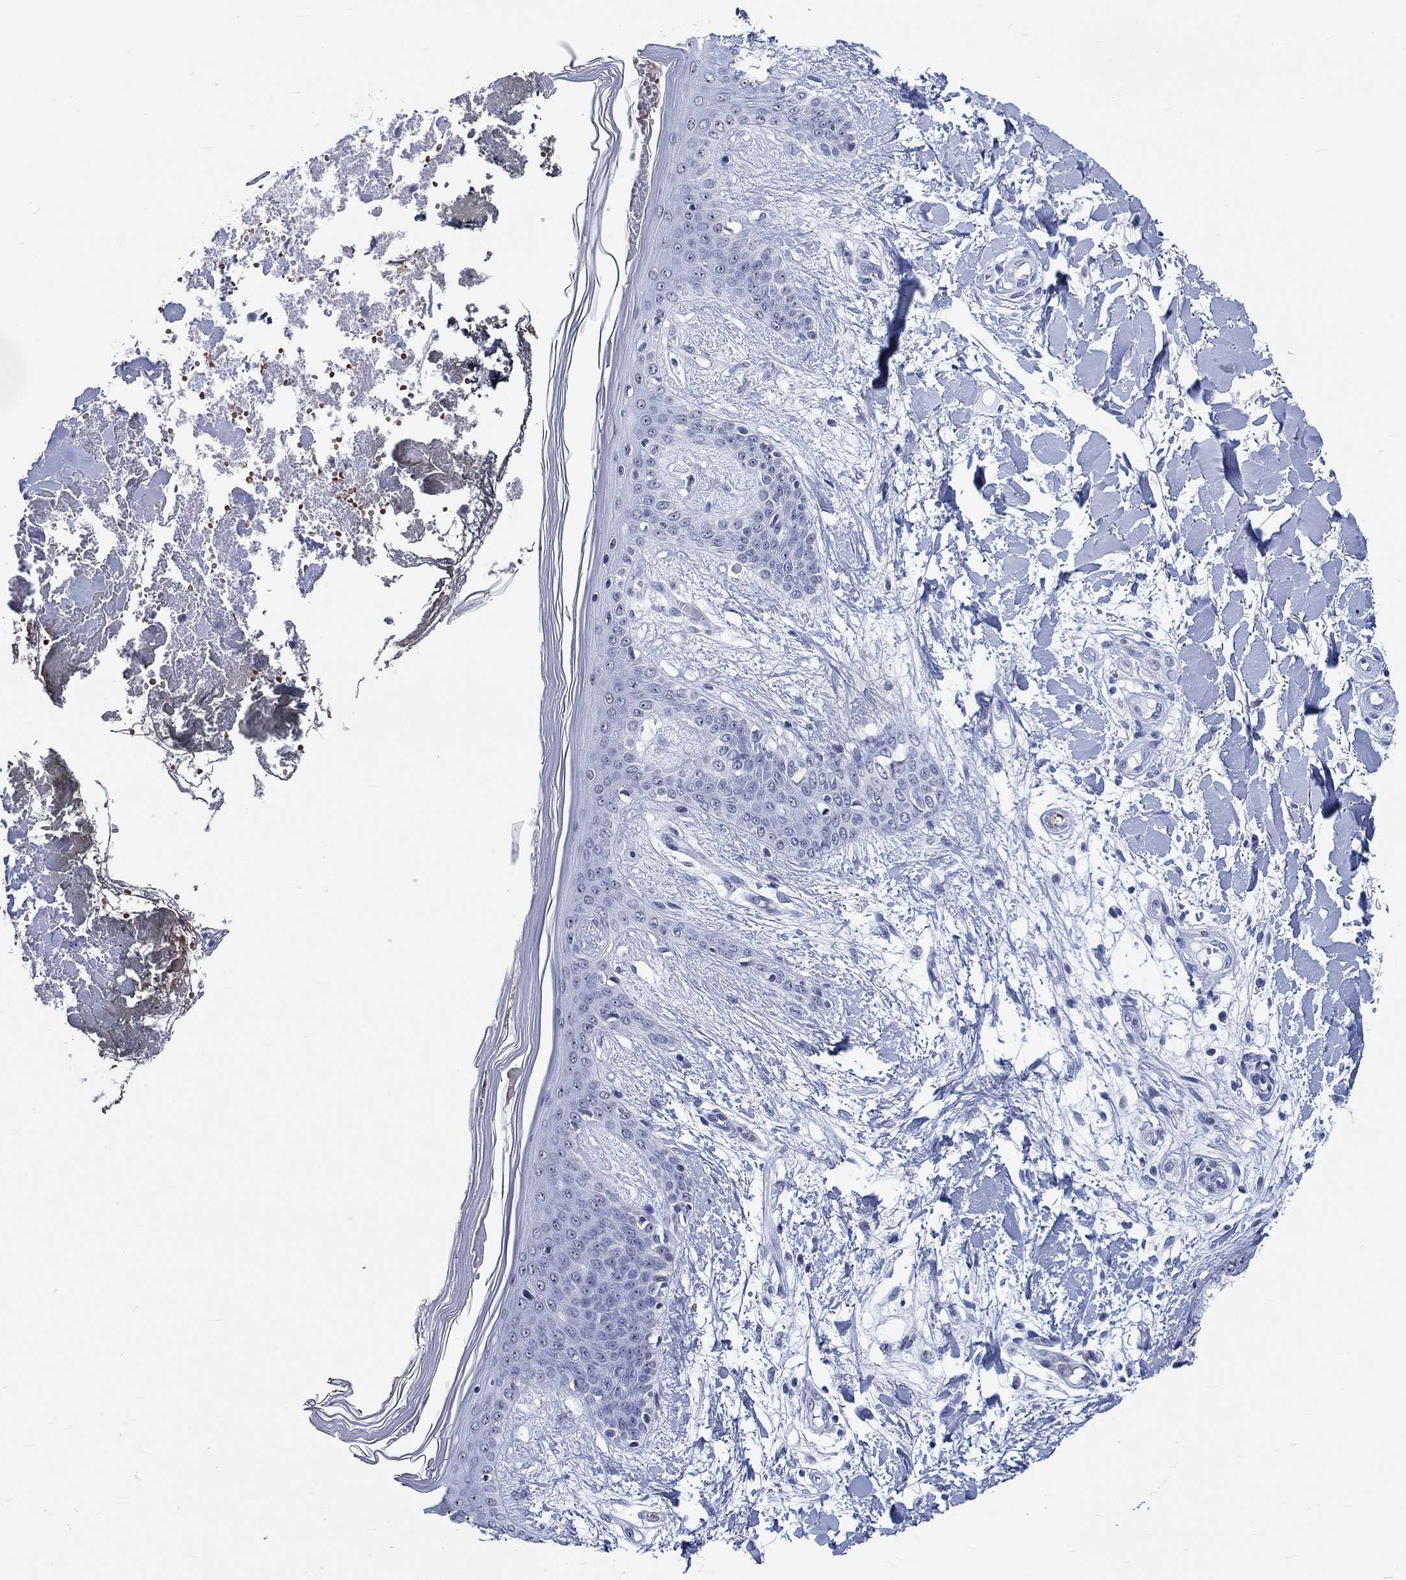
{"staining": {"intensity": "negative", "quantity": "none", "location": "none"}, "tissue": "skin", "cell_type": "Fibroblasts", "image_type": "normal", "snomed": [{"axis": "morphology", "description": "Normal tissue, NOS"}, {"axis": "topography", "description": "Skin"}], "caption": "High power microscopy micrograph of an immunohistochemistry image of unremarkable skin, revealing no significant expression in fibroblasts.", "gene": "ZNF446", "patient": {"sex": "female", "age": 34}}